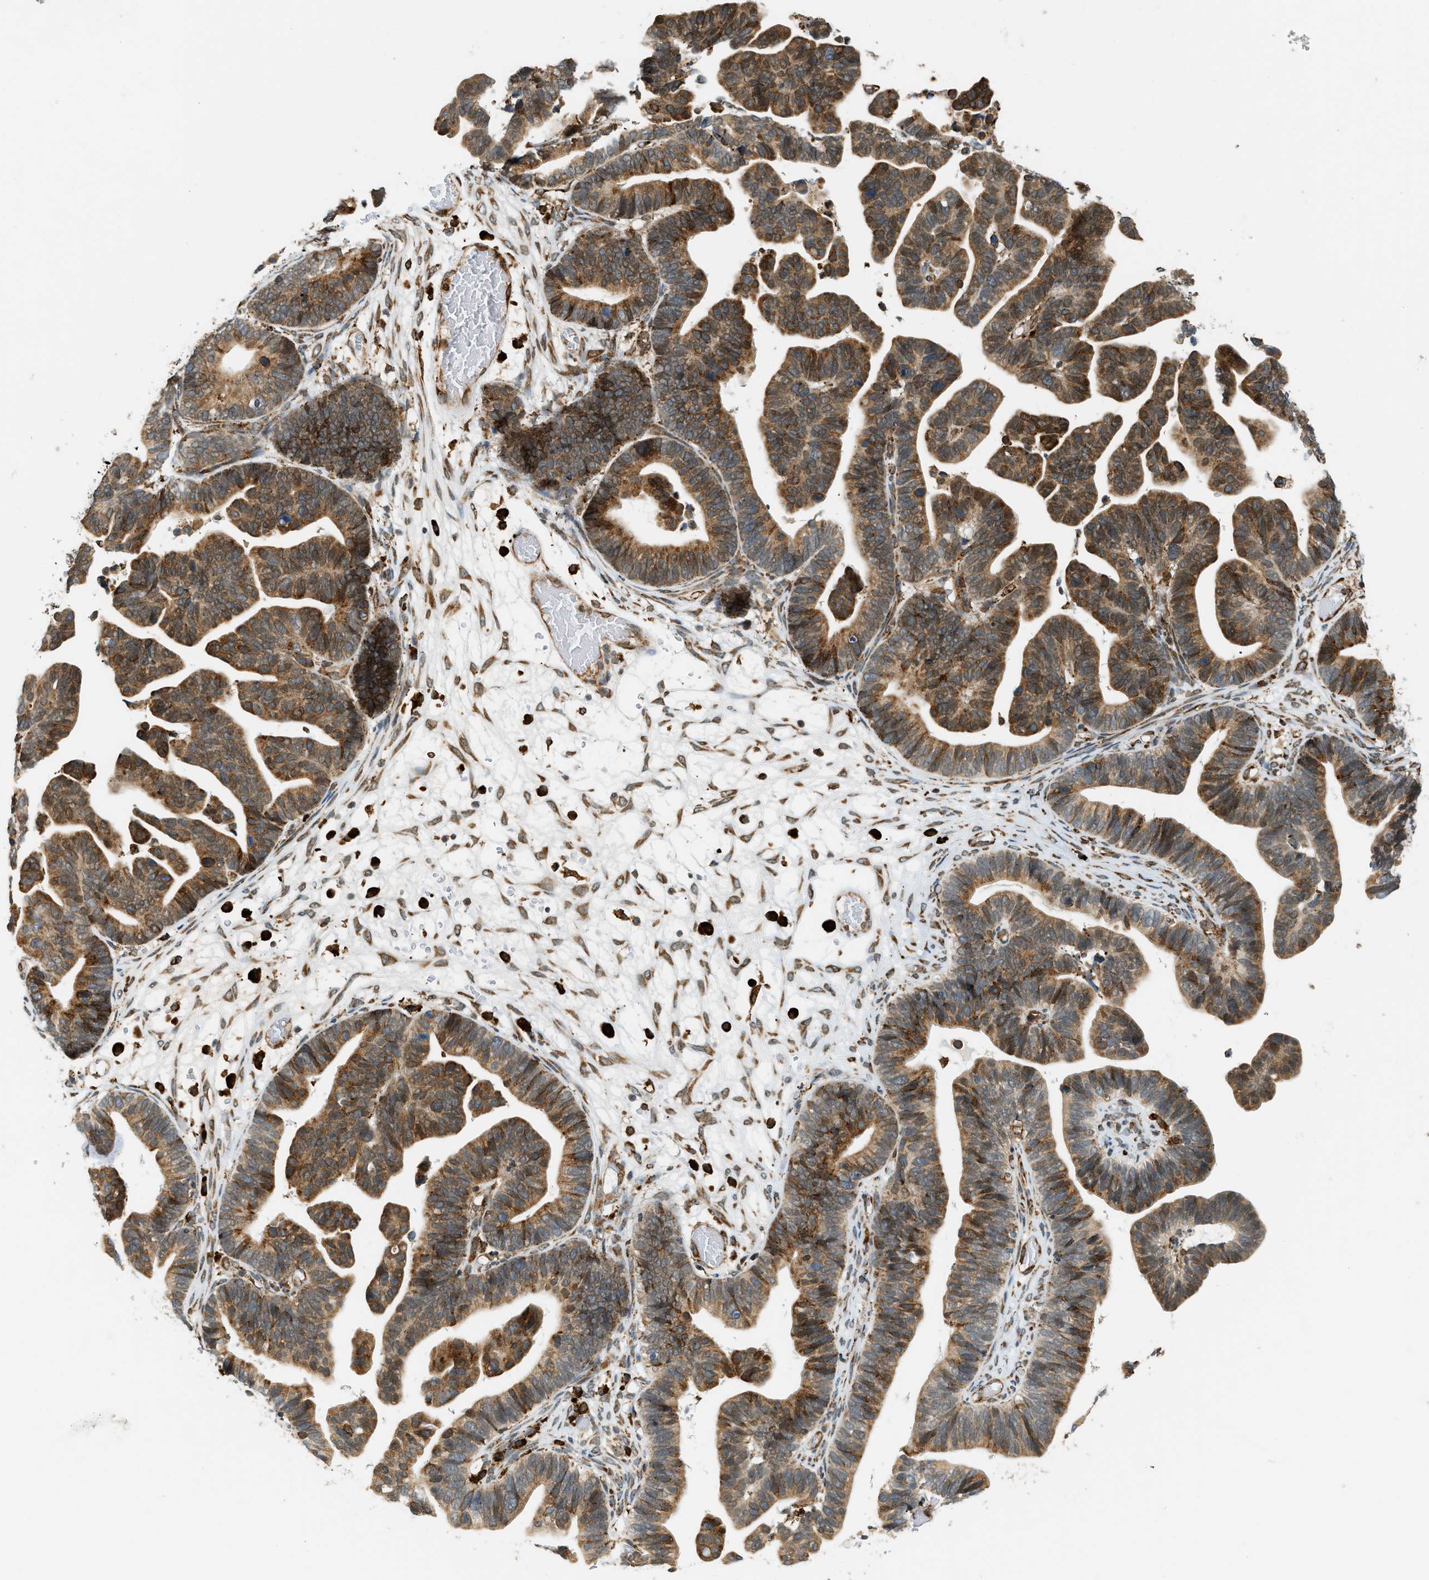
{"staining": {"intensity": "moderate", "quantity": ">75%", "location": "cytoplasmic/membranous,nuclear"}, "tissue": "ovarian cancer", "cell_type": "Tumor cells", "image_type": "cancer", "snomed": [{"axis": "morphology", "description": "Cystadenocarcinoma, serous, NOS"}, {"axis": "topography", "description": "Ovary"}], "caption": "Immunohistochemical staining of ovarian serous cystadenocarcinoma shows moderate cytoplasmic/membranous and nuclear protein staining in about >75% of tumor cells. The staining was performed using DAB, with brown indicating positive protein expression. Nuclei are stained blue with hematoxylin.", "gene": "SEMA4D", "patient": {"sex": "female", "age": 56}}